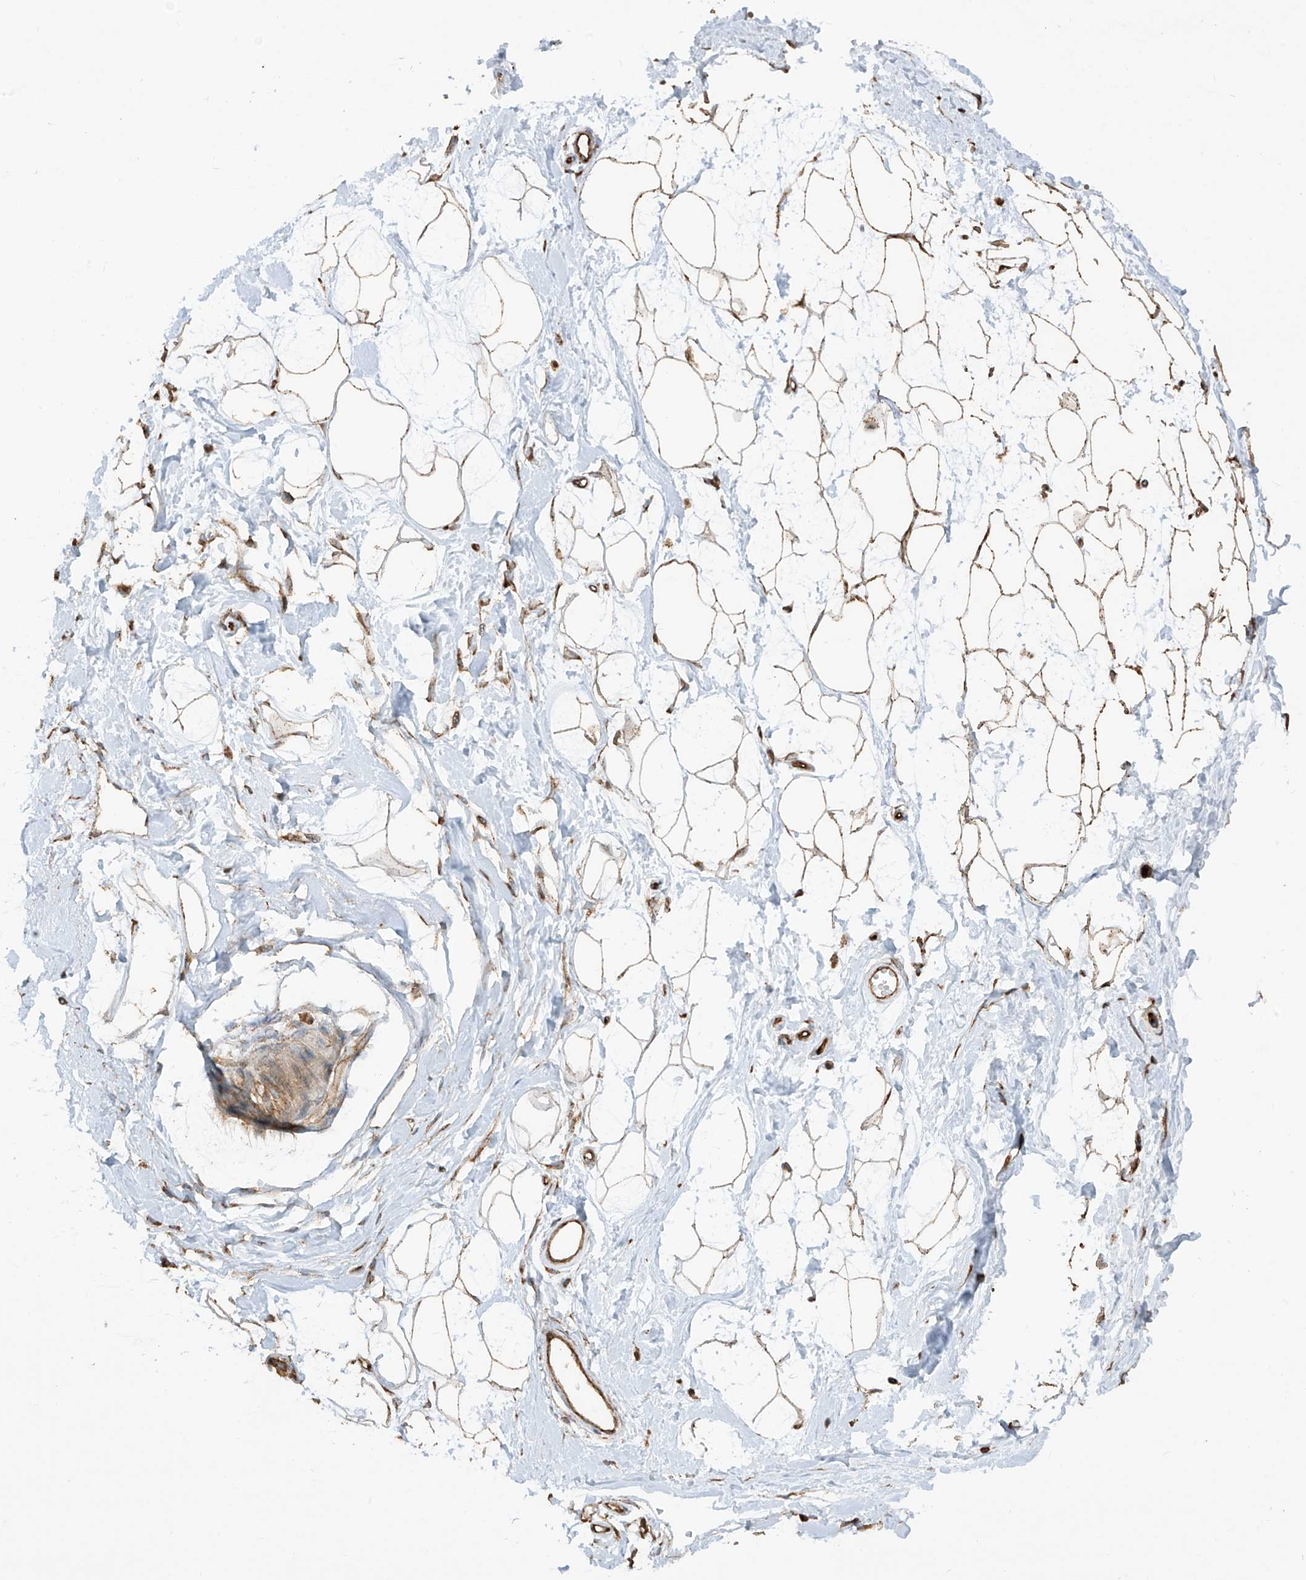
{"staining": {"intensity": "moderate", "quantity": ">75%", "location": "cytoplasmic/membranous"}, "tissue": "breast", "cell_type": "Adipocytes", "image_type": "normal", "snomed": [{"axis": "morphology", "description": "Normal tissue, NOS"}, {"axis": "topography", "description": "Breast"}], "caption": "IHC of benign breast displays medium levels of moderate cytoplasmic/membranous staining in approximately >75% of adipocytes.", "gene": "EIF5B", "patient": {"sex": "female", "age": 45}}